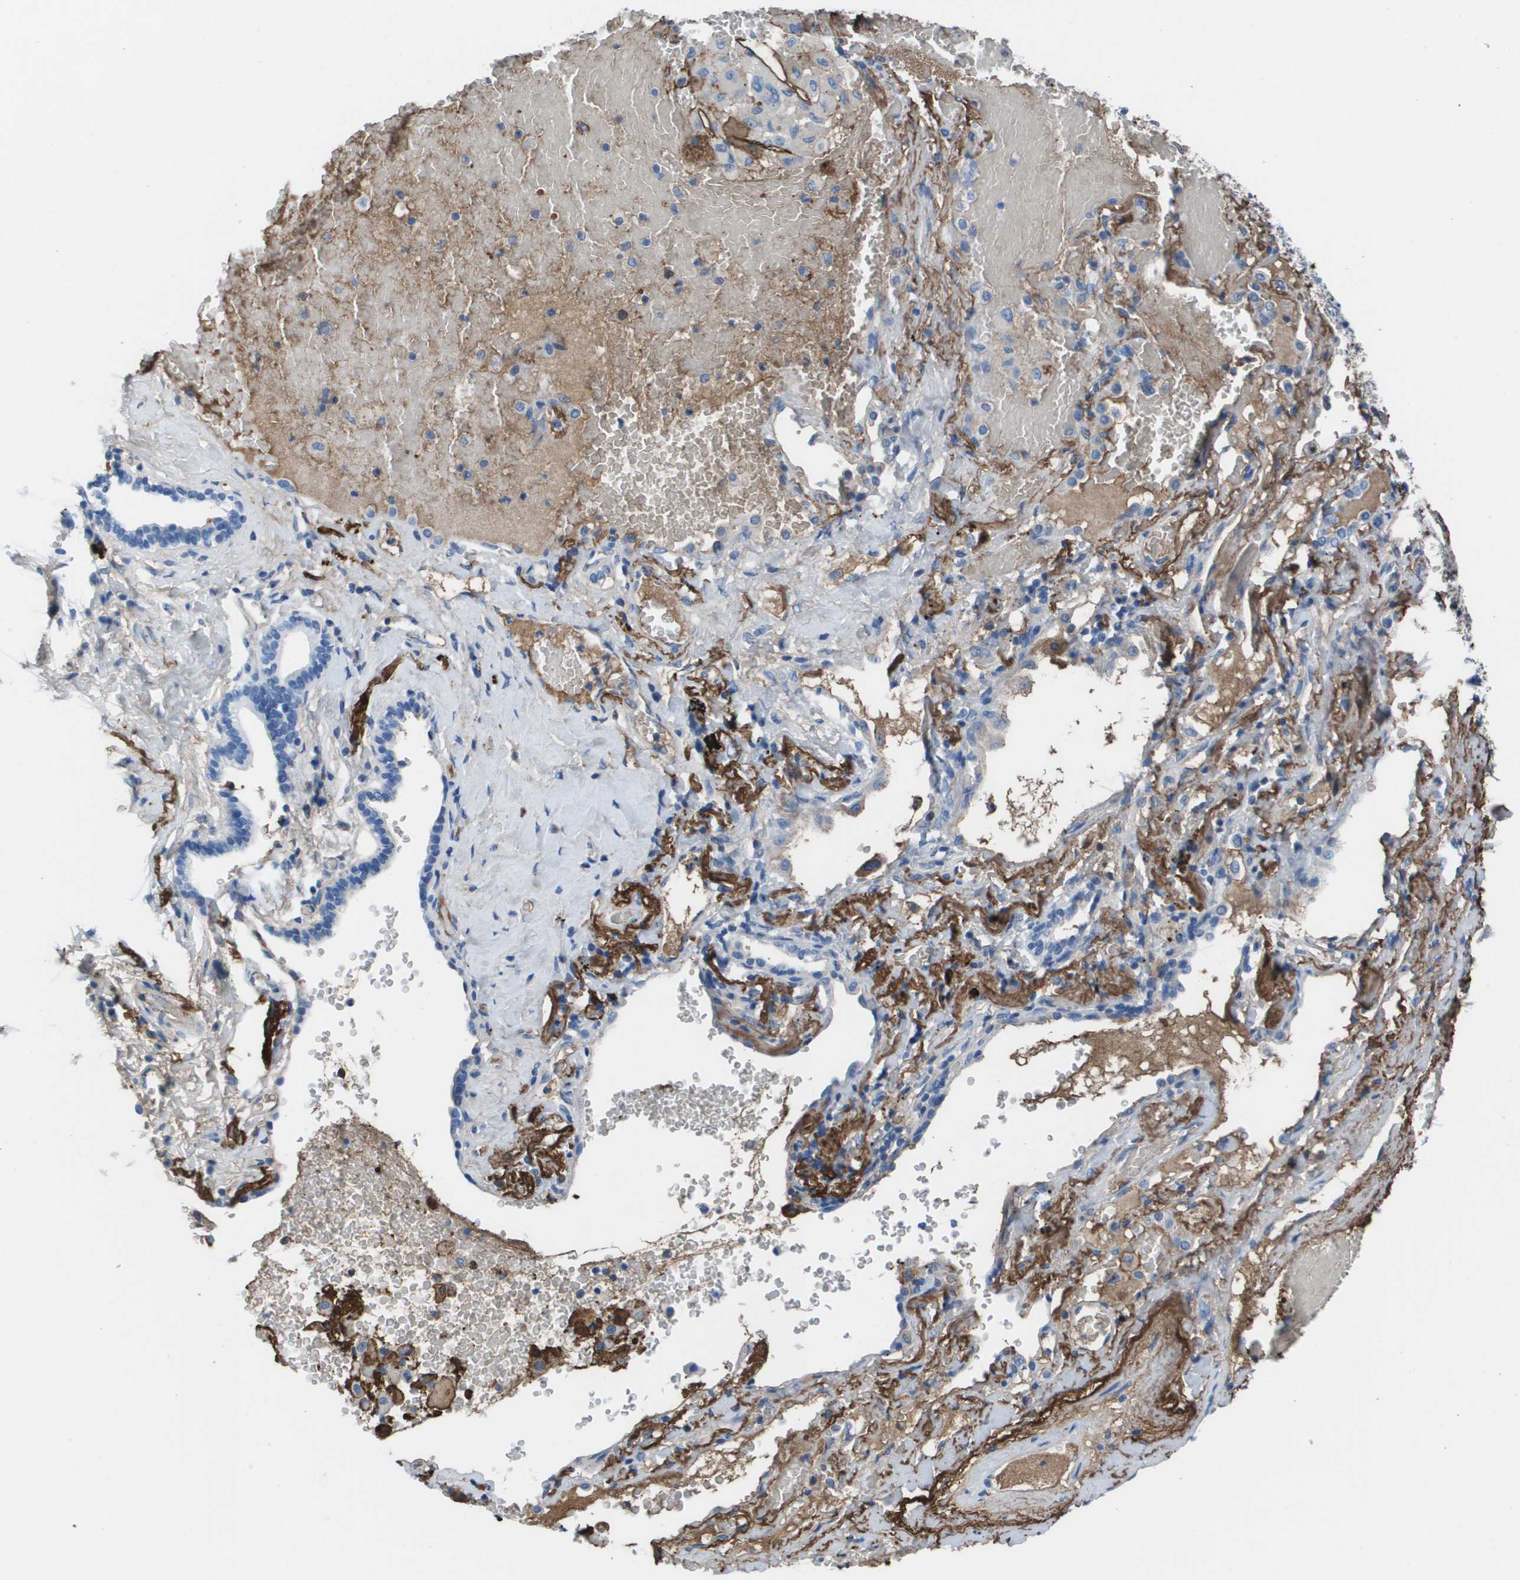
{"staining": {"intensity": "negative", "quantity": "none", "location": "none"}, "tissue": "lung cancer", "cell_type": "Tumor cells", "image_type": "cancer", "snomed": [{"axis": "morphology", "description": "Squamous cell carcinoma, NOS"}, {"axis": "topography", "description": "Lung"}], "caption": "Micrograph shows no significant protein positivity in tumor cells of lung cancer.", "gene": "VTN", "patient": {"sex": "male", "age": 57}}